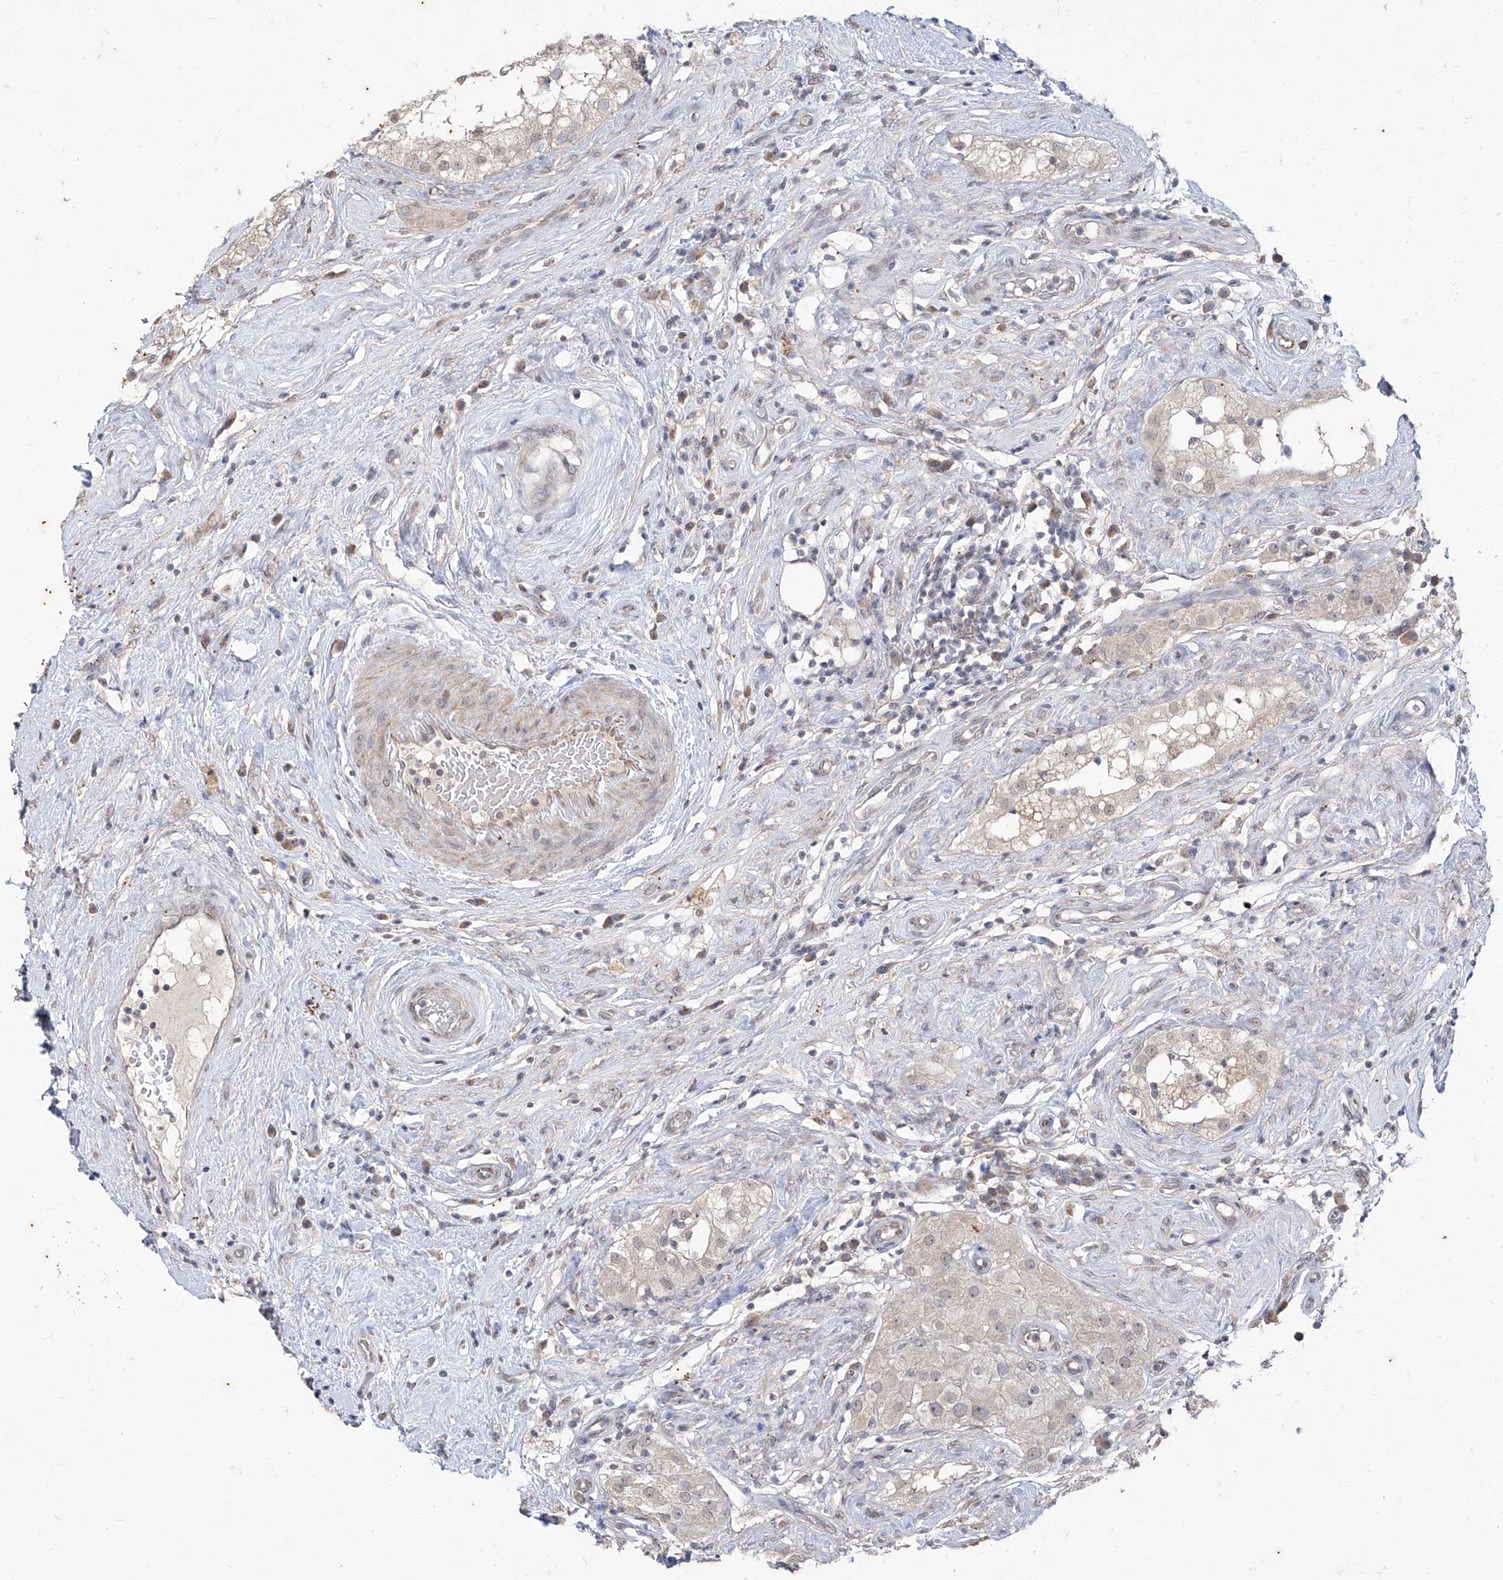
{"staining": {"intensity": "weak", "quantity": "25%-75%", "location": "cytoplasmic/membranous,nuclear"}, "tissue": "testis", "cell_type": "Cells in seminiferous ducts", "image_type": "normal", "snomed": [{"axis": "morphology", "description": "Normal tissue, NOS"}, {"axis": "topography", "description": "Testis"}], "caption": "Testis stained for a protein (brown) reveals weak cytoplasmic/membranous,nuclear positive expression in about 25%-75% of cells in seminiferous ducts.", "gene": "PHF20L1", "patient": {"sex": "male", "age": 84}}